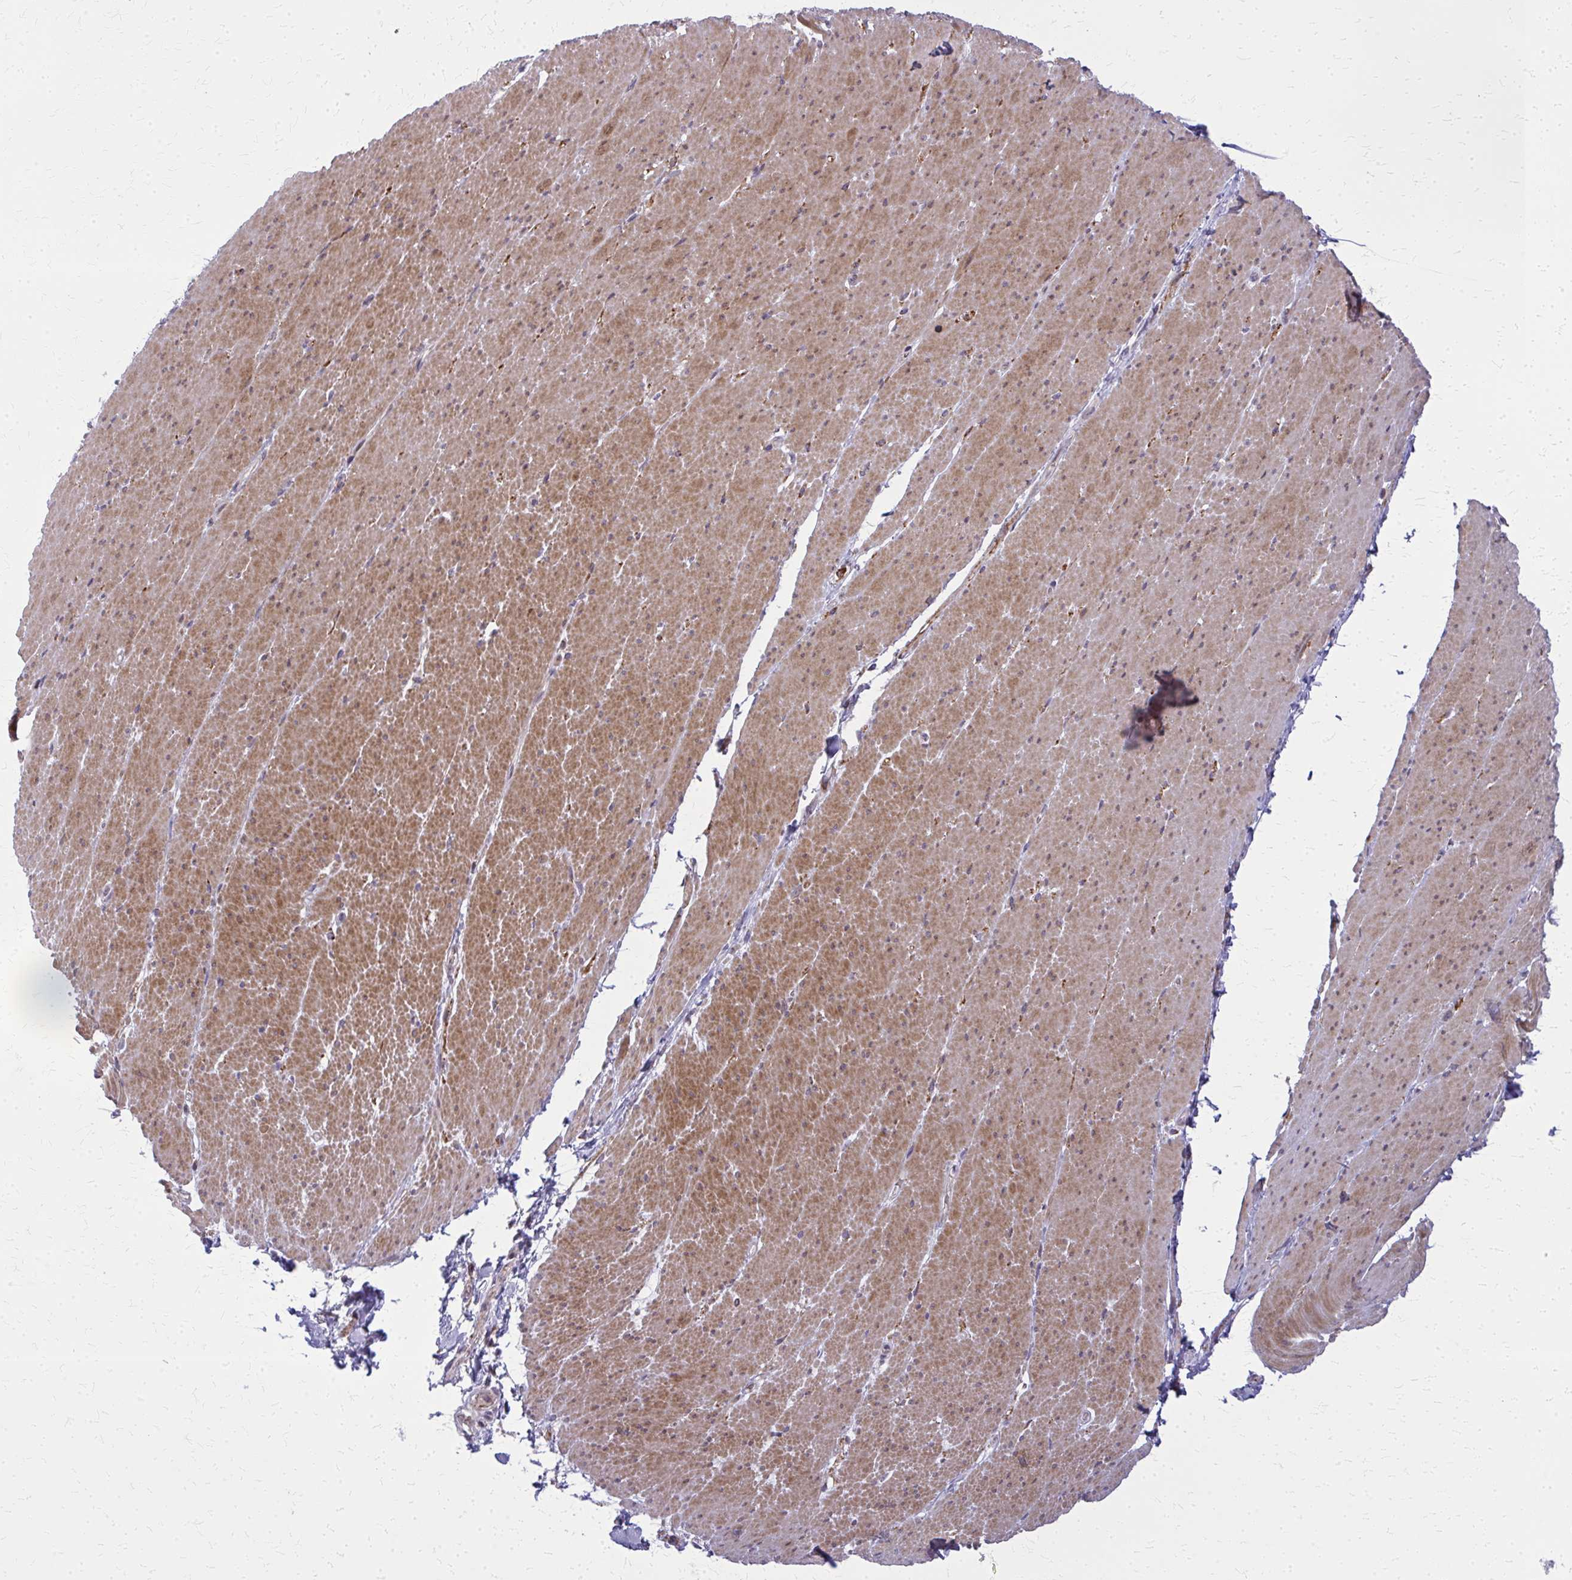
{"staining": {"intensity": "moderate", "quantity": ">75%", "location": "cytoplasmic/membranous"}, "tissue": "smooth muscle", "cell_type": "Smooth muscle cells", "image_type": "normal", "snomed": [{"axis": "morphology", "description": "Normal tissue, NOS"}, {"axis": "topography", "description": "Smooth muscle"}, {"axis": "topography", "description": "Rectum"}], "caption": "Immunohistochemistry (IHC) (DAB (3,3'-diaminobenzidine)) staining of unremarkable human smooth muscle shows moderate cytoplasmic/membranous protein positivity in approximately >75% of smooth muscle cells. (IHC, brightfield microscopy, high magnification).", "gene": "MCCC1", "patient": {"sex": "male", "age": 53}}